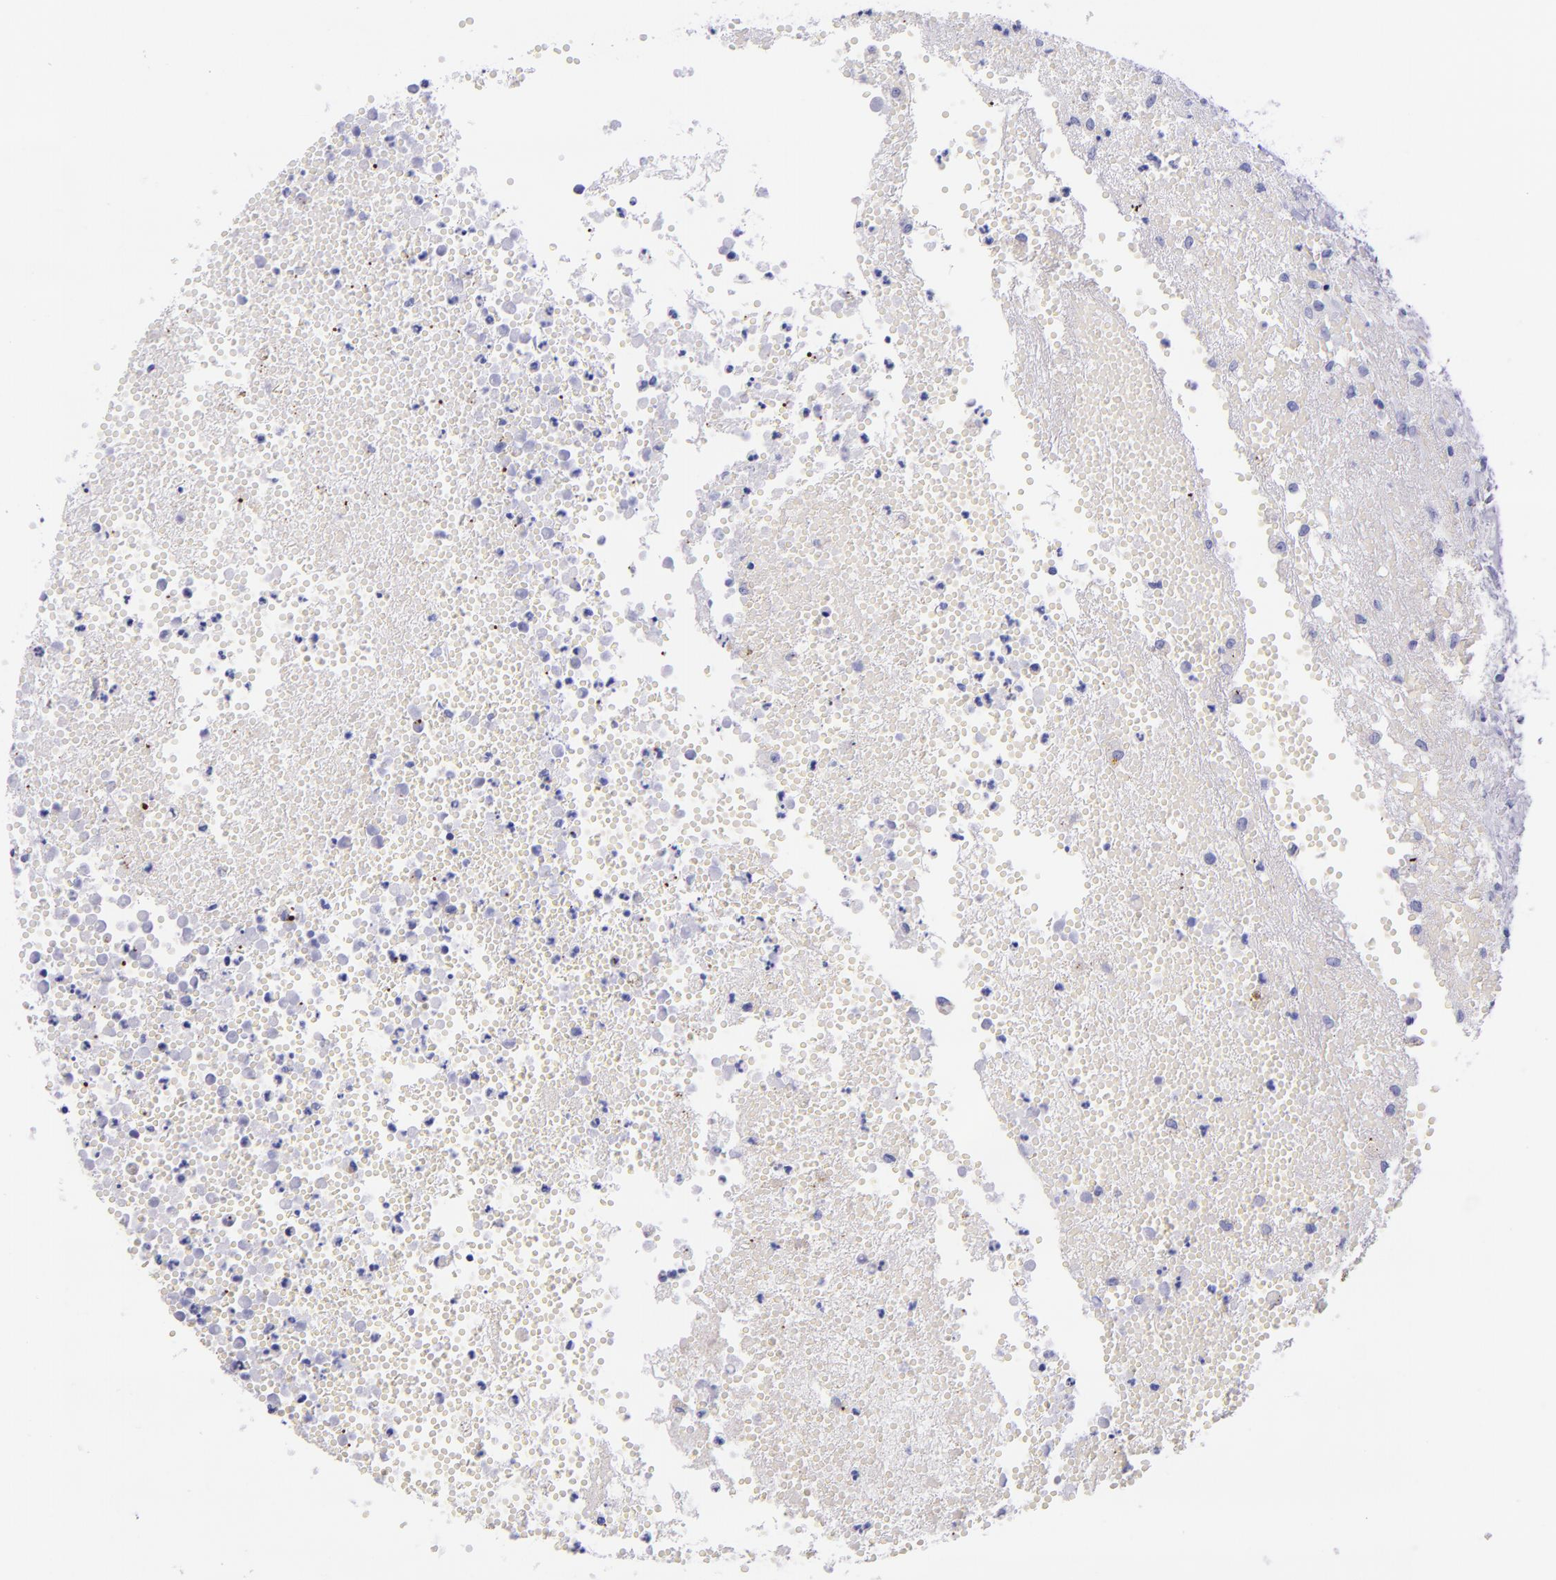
{"staining": {"intensity": "negative", "quantity": "none", "location": "none"}, "tissue": "glioma", "cell_type": "Tumor cells", "image_type": "cancer", "snomed": [{"axis": "morphology", "description": "Glioma, malignant, High grade"}, {"axis": "topography", "description": "Brain"}], "caption": "DAB (3,3'-diaminobenzidine) immunohistochemical staining of malignant glioma (high-grade) demonstrates no significant expression in tumor cells.", "gene": "SELE", "patient": {"sex": "male", "age": 66}}